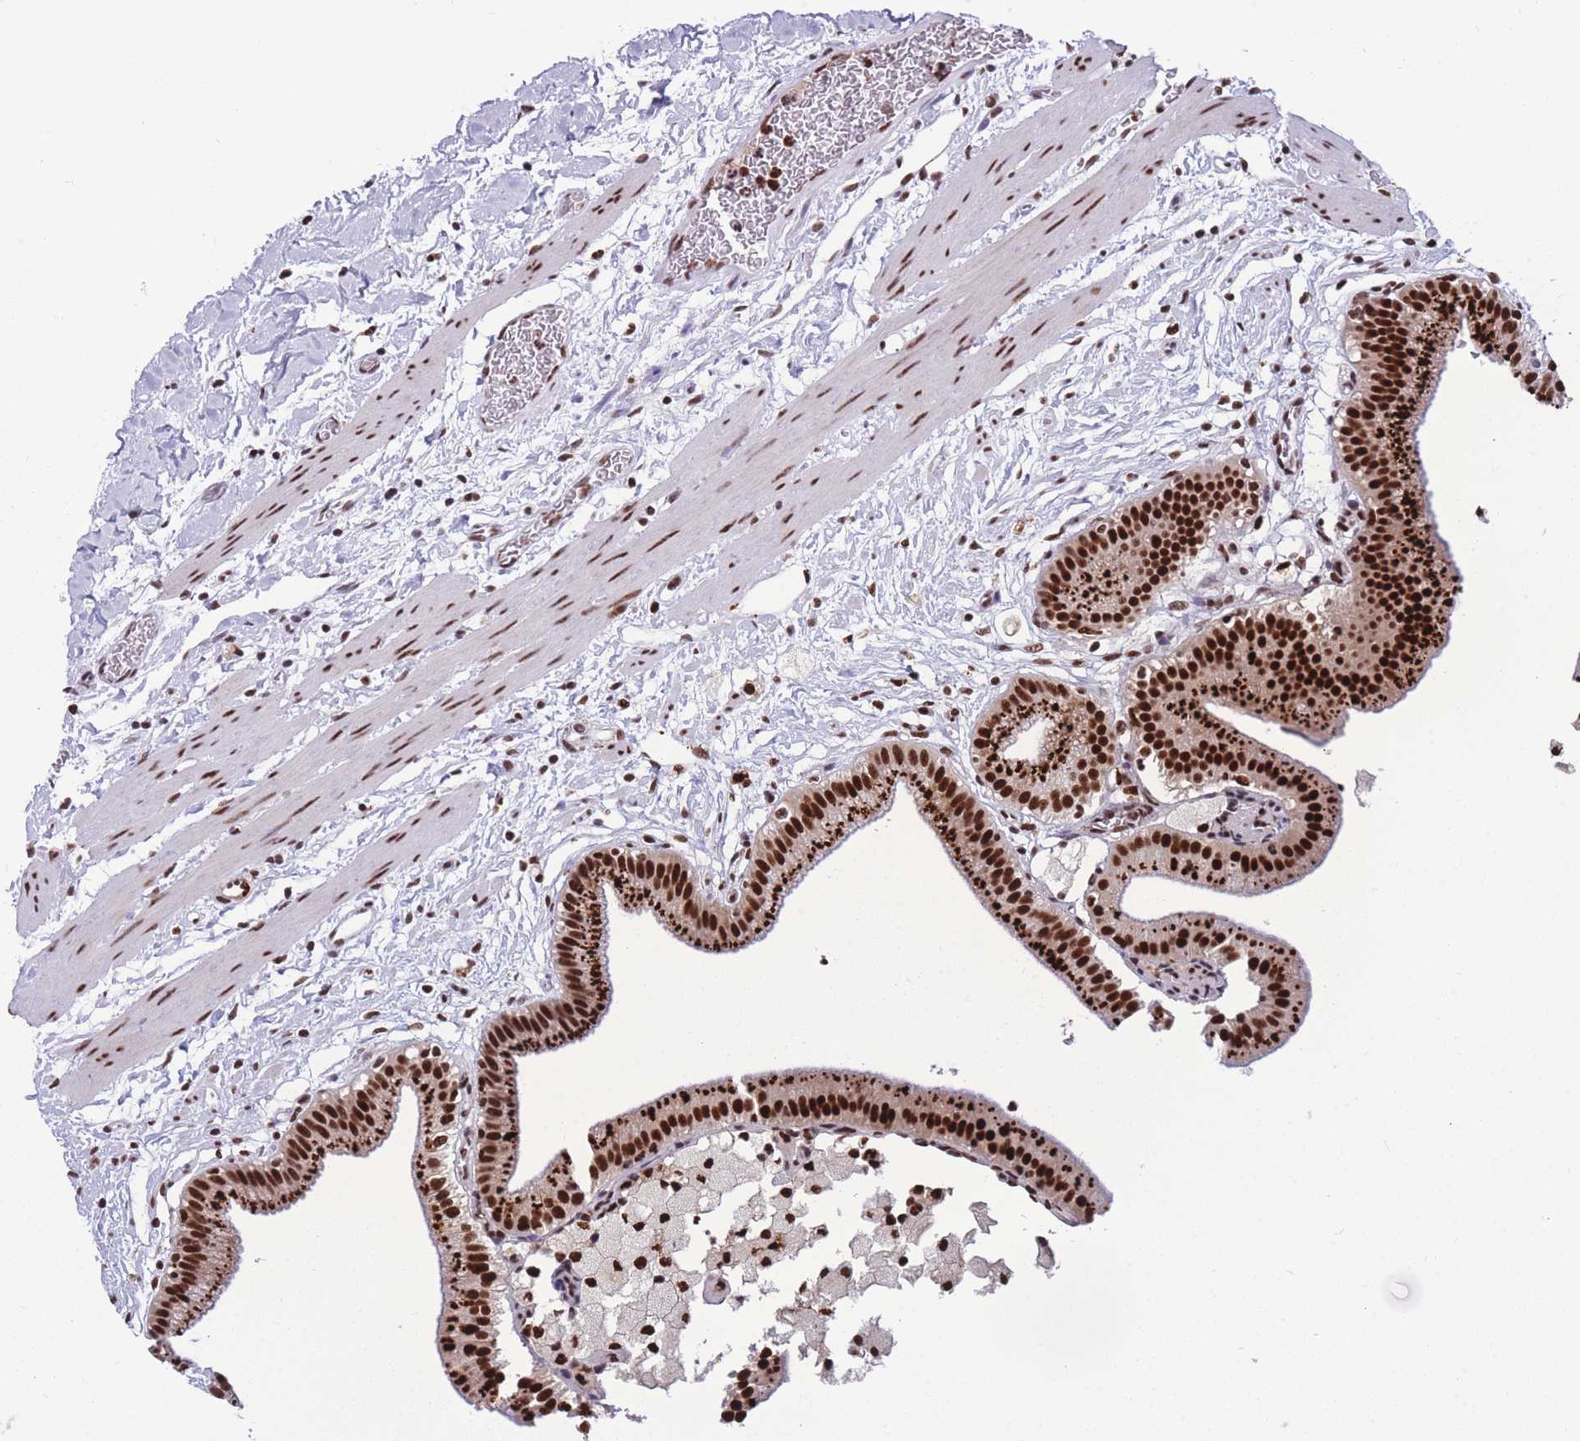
{"staining": {"intensity": "strong", "quantity": ">75%", "location": "cytoplasmic/membranous,nuclear"}, "tissue": "gallbladder", "cell_type": "Glandular cells", "image_type": "normal", "snomed": [{"axis": "morphology", "description": "Normal tissue, NOS"}, {"axis": "topography", "description": "Gallbladder"}], "caption": "DAB immunohistochemical staining of benign human gallbladder shows strong cytoplasmic/membranous,nuclear protein staining in about >75% of glandular cells.", "gene": "PRPF19", "patient": {"sex": "male", "age": 55}}